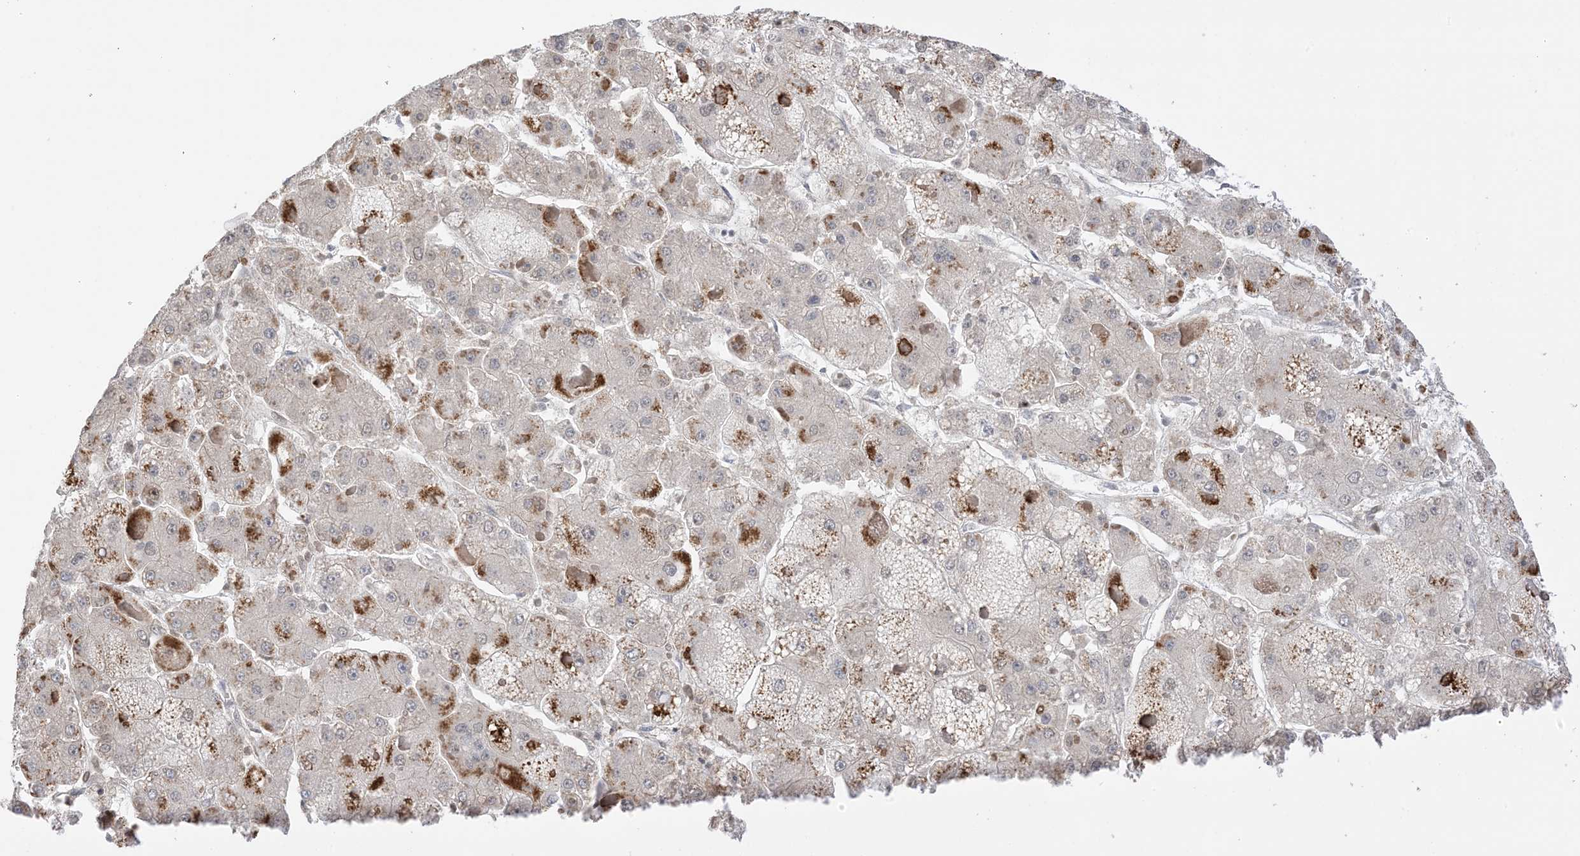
{"staining": {"intensity": "weak", "quantity": "25%-75%", "location": "cytoplasmic/membranous,nuclear"}, "tissue": "liver cancer", "cell_type": "Tumor cells", "image_type": "cancer", "snomed": [{"axis": "morphology", "description": "Carcinoma, Hepatocellular, NOS"}, {"axis": "topography", "description": "Liver"}], "caption": "Approximately 25%-75% of tumor cells in human liver cancer (hepatocellular carcinoma) show weak cytoplasmic/membranous and nuclear protein positivity as visualized by brown immunohistochemical staining.", "gene": "UBE2E2", "patient": {"sex": "female", "age": 73}}